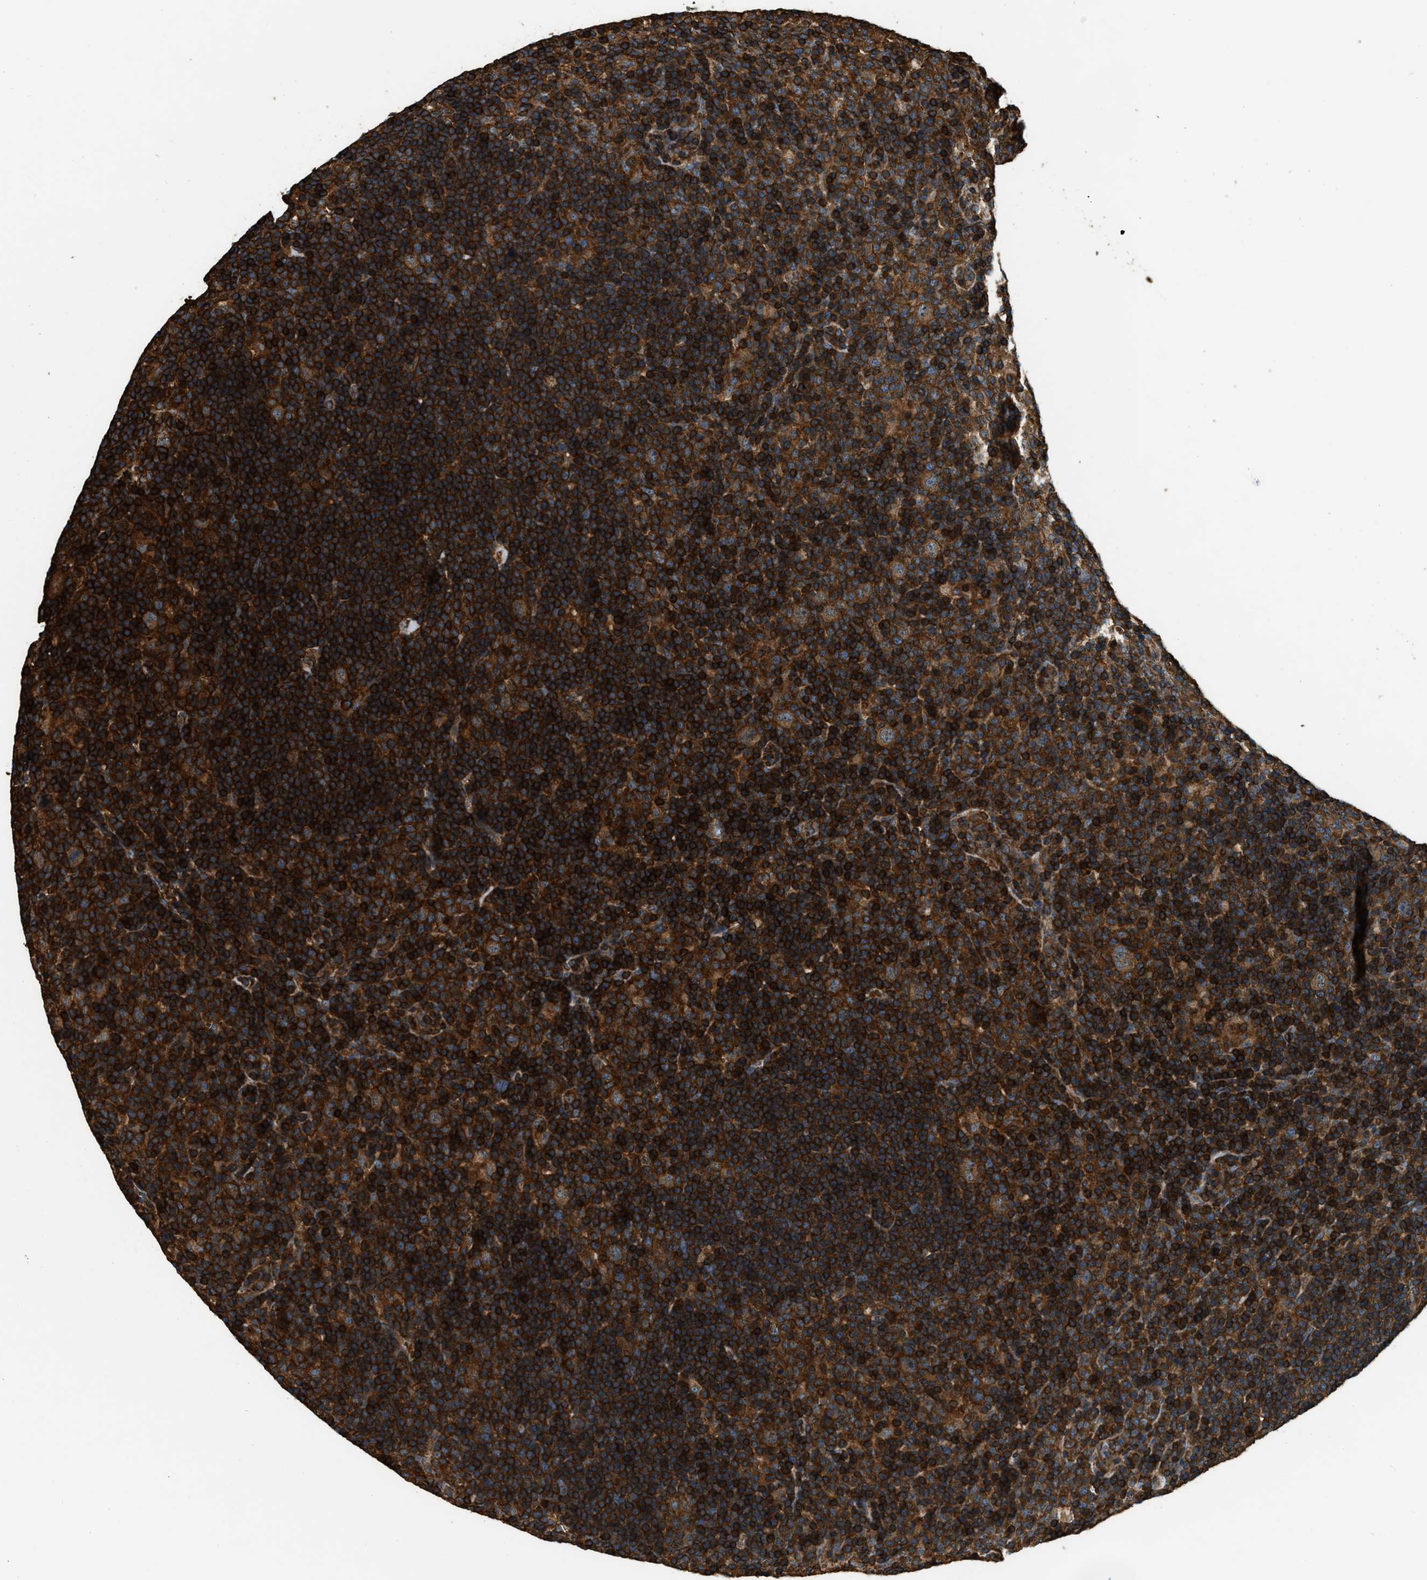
{"staining": {"intensity": "moderate", "quantity": ">75%", "location": "cytoplasmic/membranous"}, "tissue": "lymphoma", "cell_type": "Tumor cells", "image_type": "cancer", "snomed": [{"axis": "morphology", "description": "Hodgkin's disease, NOS"}, {"axis": "topography", "description": "Lymph node"}], "caption": "An image of Hodgkin's disease stained for a protein displays moderate cytoplasmic/membranous brown staining in tumor cells. Ihc stains the protein of interest in brown and the nuclei are stained blue.", "gene": "YARS1", "patient": {"sex": "female", "age": 57}}